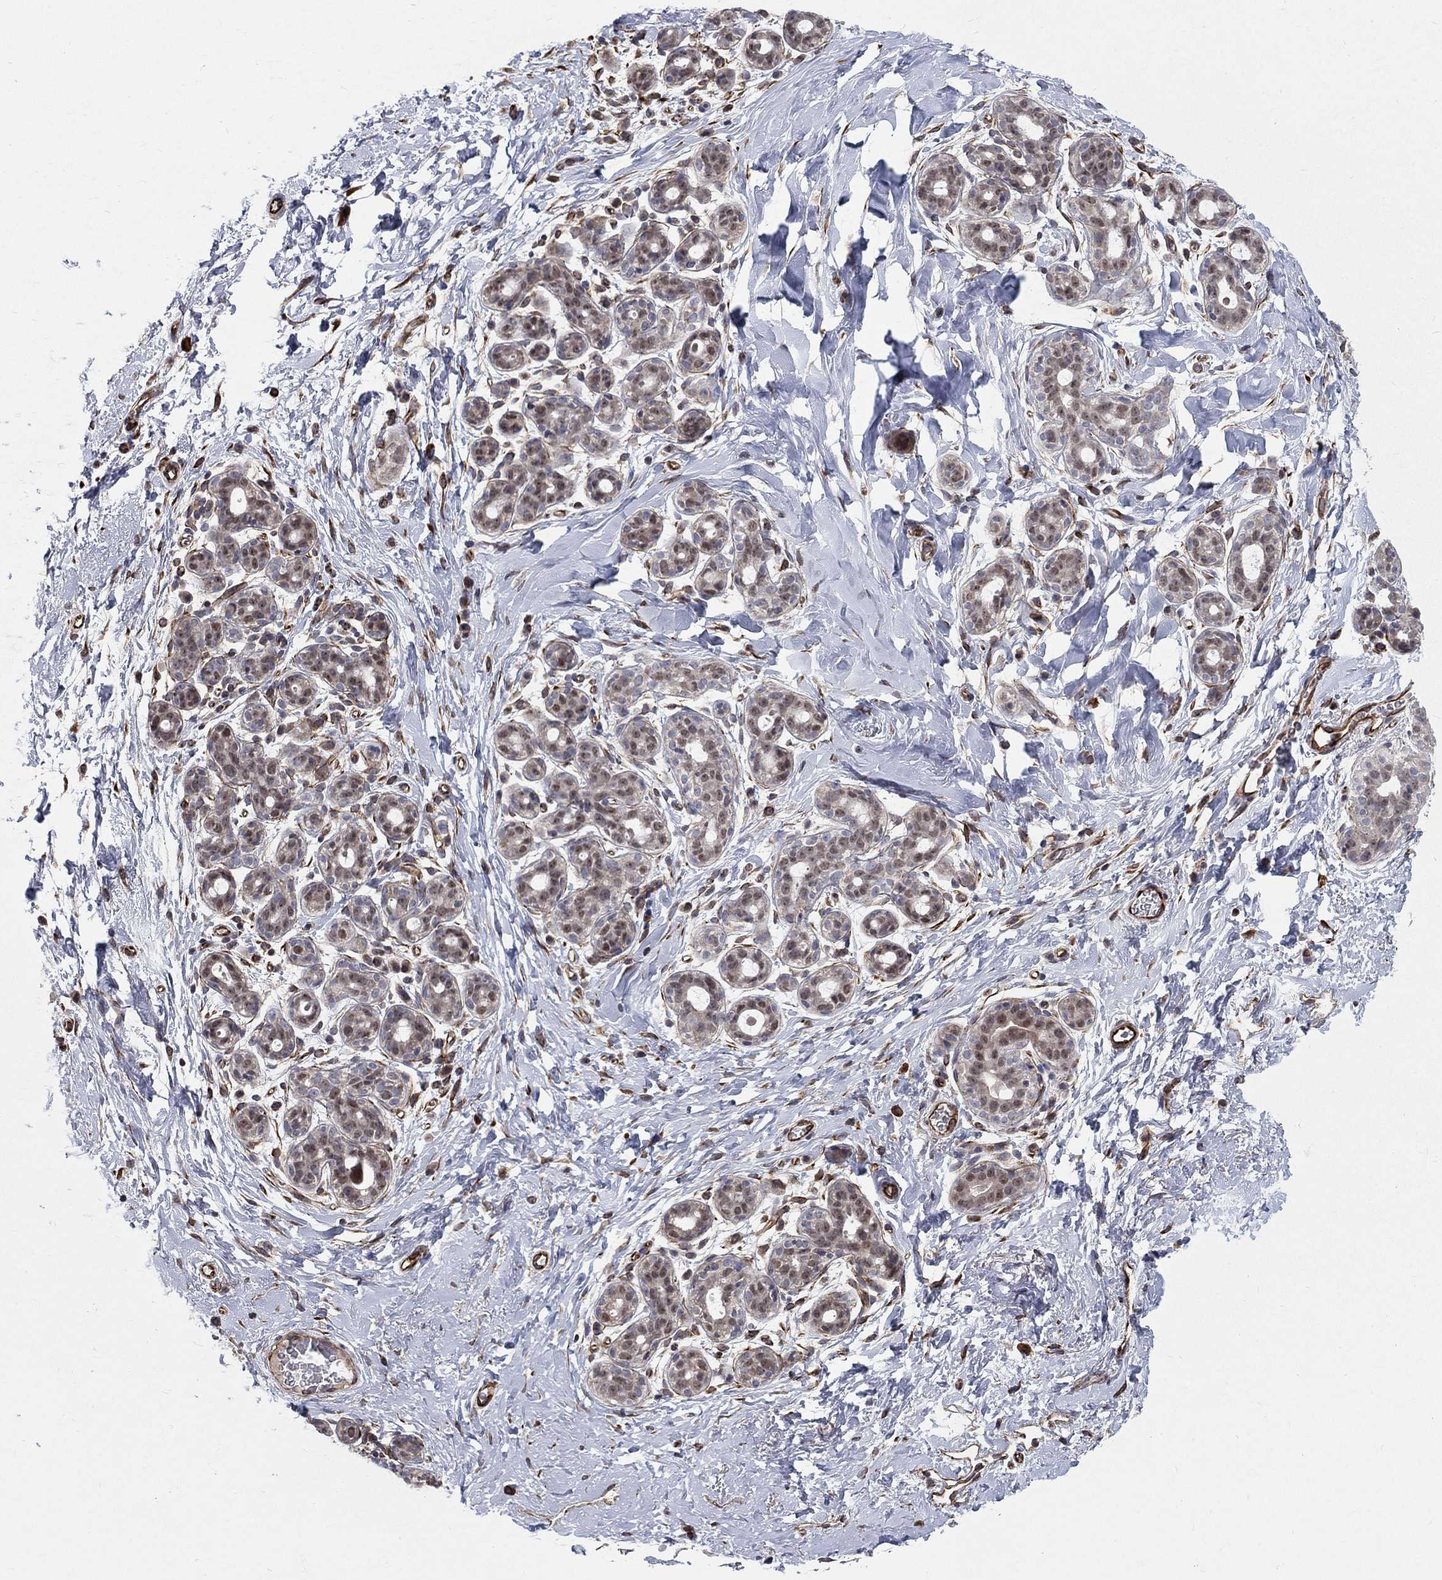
{"staining": {"intensity": "negative", "quantity": "none", "location": "none"}, "tissue": "breast", "cell_type": "Adipocytes", "image_type": "normal", "snomed": [{"axis": "morphology", "description": "Normal tissue, NOS"}, {"axis": "topography", "description": "Breast"}], "caption": "Image shows no protein positivity in adipocytes of unremarkable breast.", "gene": "MSRA", "patient": {"sex": "female", "age": 43}}